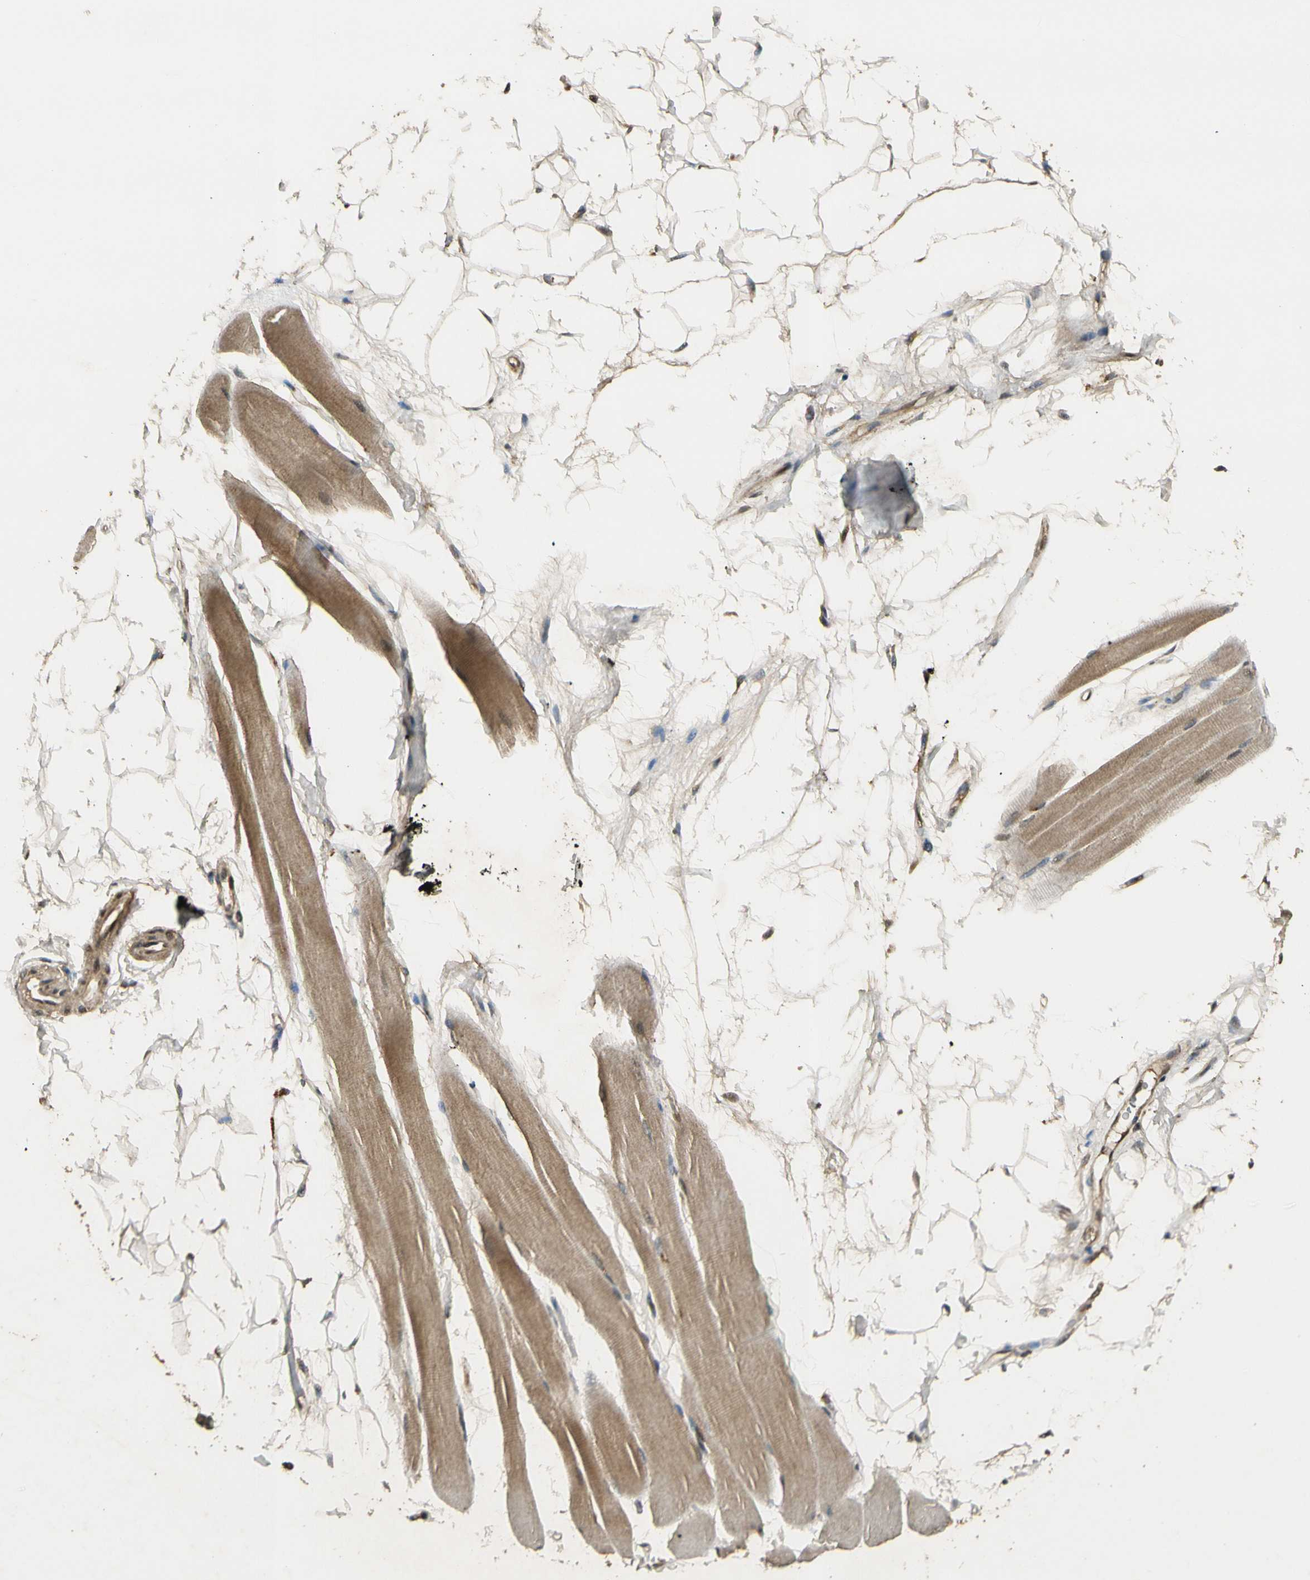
{"staining": {"intensity": "moderate", "quantity": ">75%", "location": "cytoplasmic/membranous"}, "tissue": "skeletal muscle", "cell_type": "Myocytes", "image_type": "normal", "snomed": [{"axis": "morphology", "description": "Normal tissue, NOS"}, {"axis": "topography", "description": "Skeletal muscle"}, {"axis": "topography", "description": "Oral tissue"}, {"axis": "topography", "description": "Peripheral nerve tissue"}], "caption": "Skeletal muscle stained for a protein (brown) demonstrates moderate cytoplasmic/membranous positive positivity in approximately >75% of myocytes.", "gene": "GMEB2", "patient": {"sex": "female", "age": 84}}